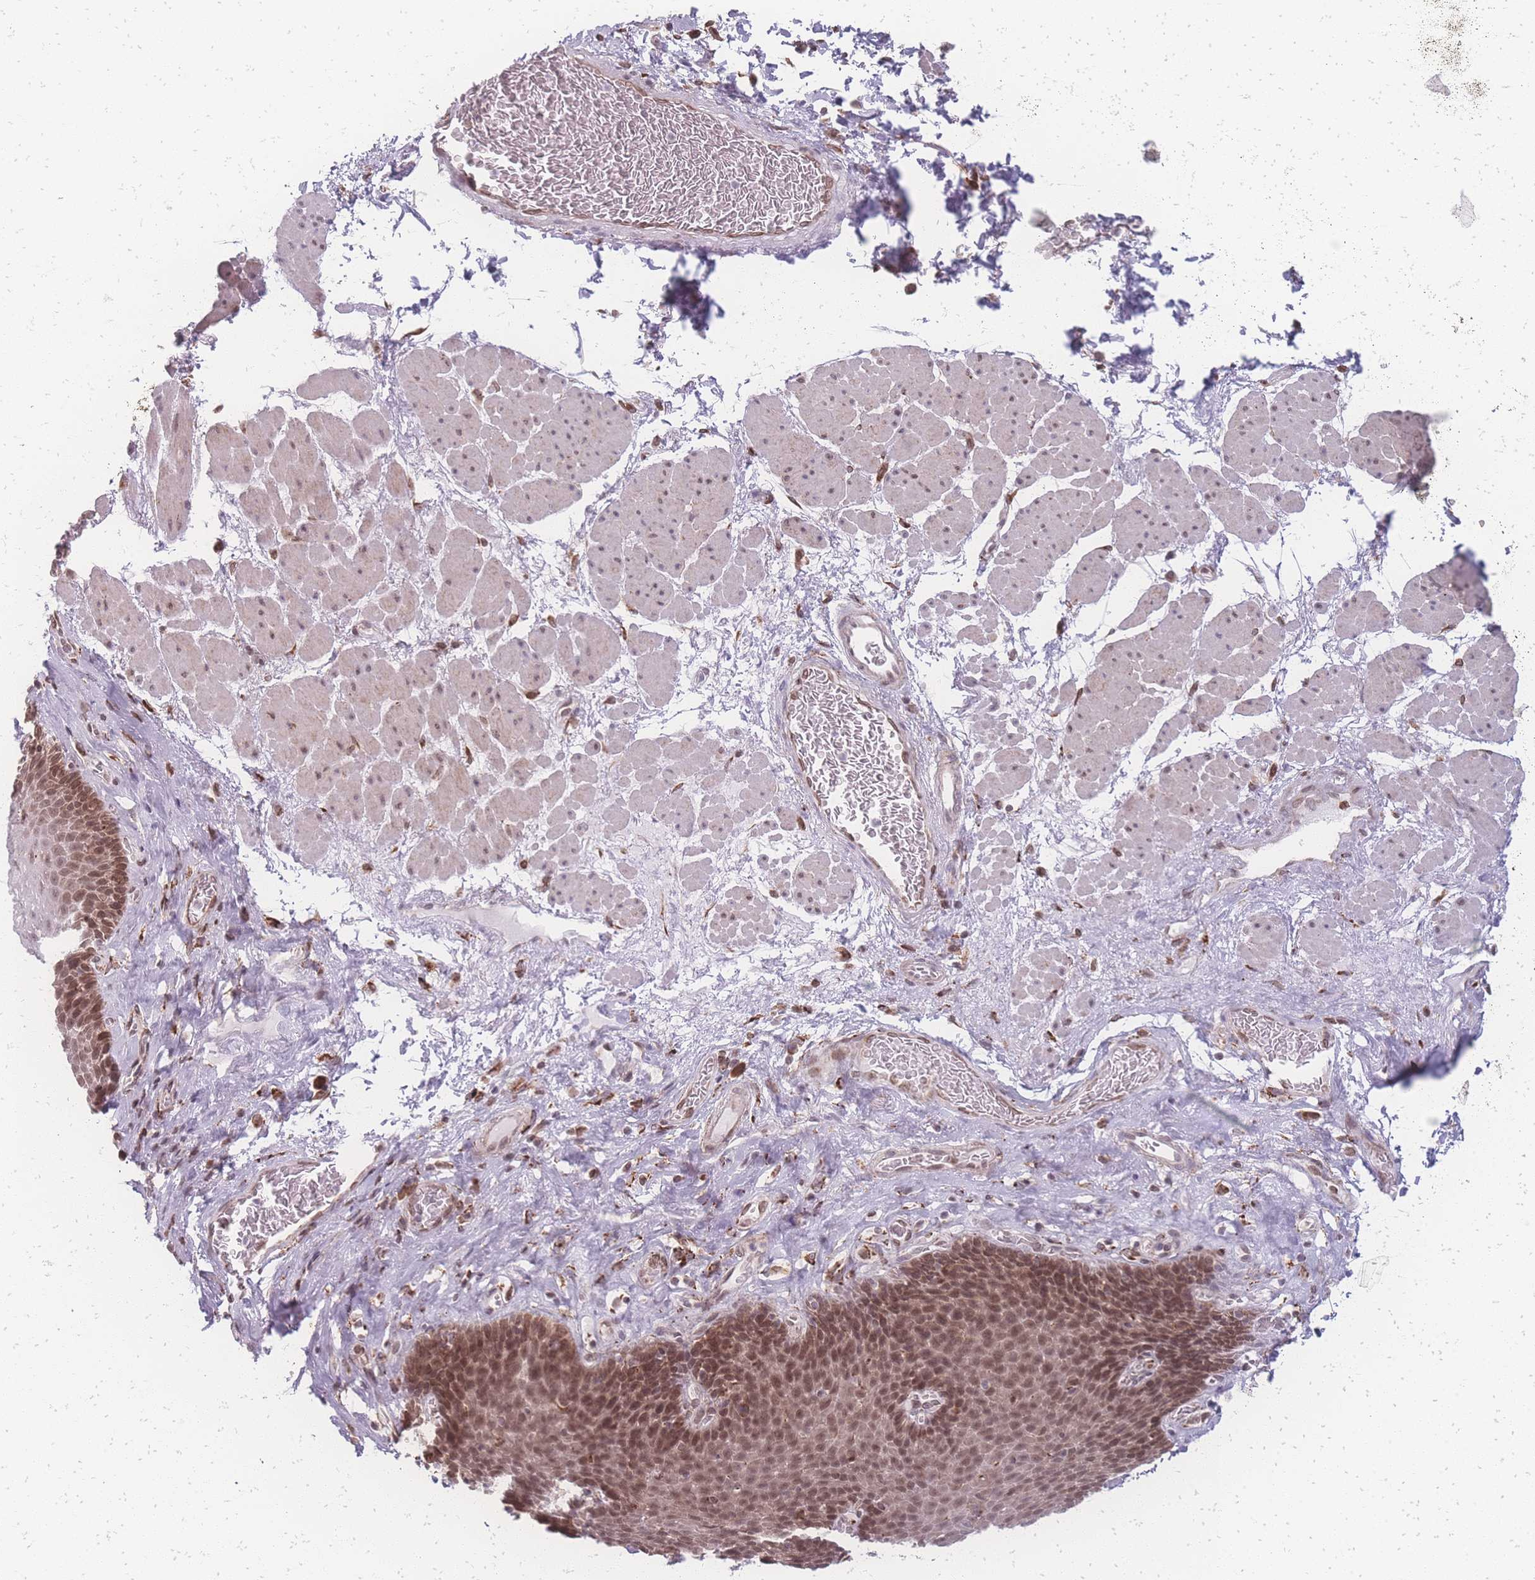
{"staining": {"intensity": "moderate", "quantity": ">75%", "location": "nuclear"}, "tissue": "esophagus", "cell_type": "Squamous epithelial cells", "image_type": "normal", "snomed": [{"axis": "morphology", "description": "Normal tissue, NOS"}, {"axis": "topography", "description": "Esophagus"}], "caption": "Protein staining by IHC reveals moderate nuclear staining in approximately >75% of squamous epithelial cells in unremarkable esophagus.", "gene": "ZC3H13", "patient": {"sex": "female", "age": 66}}